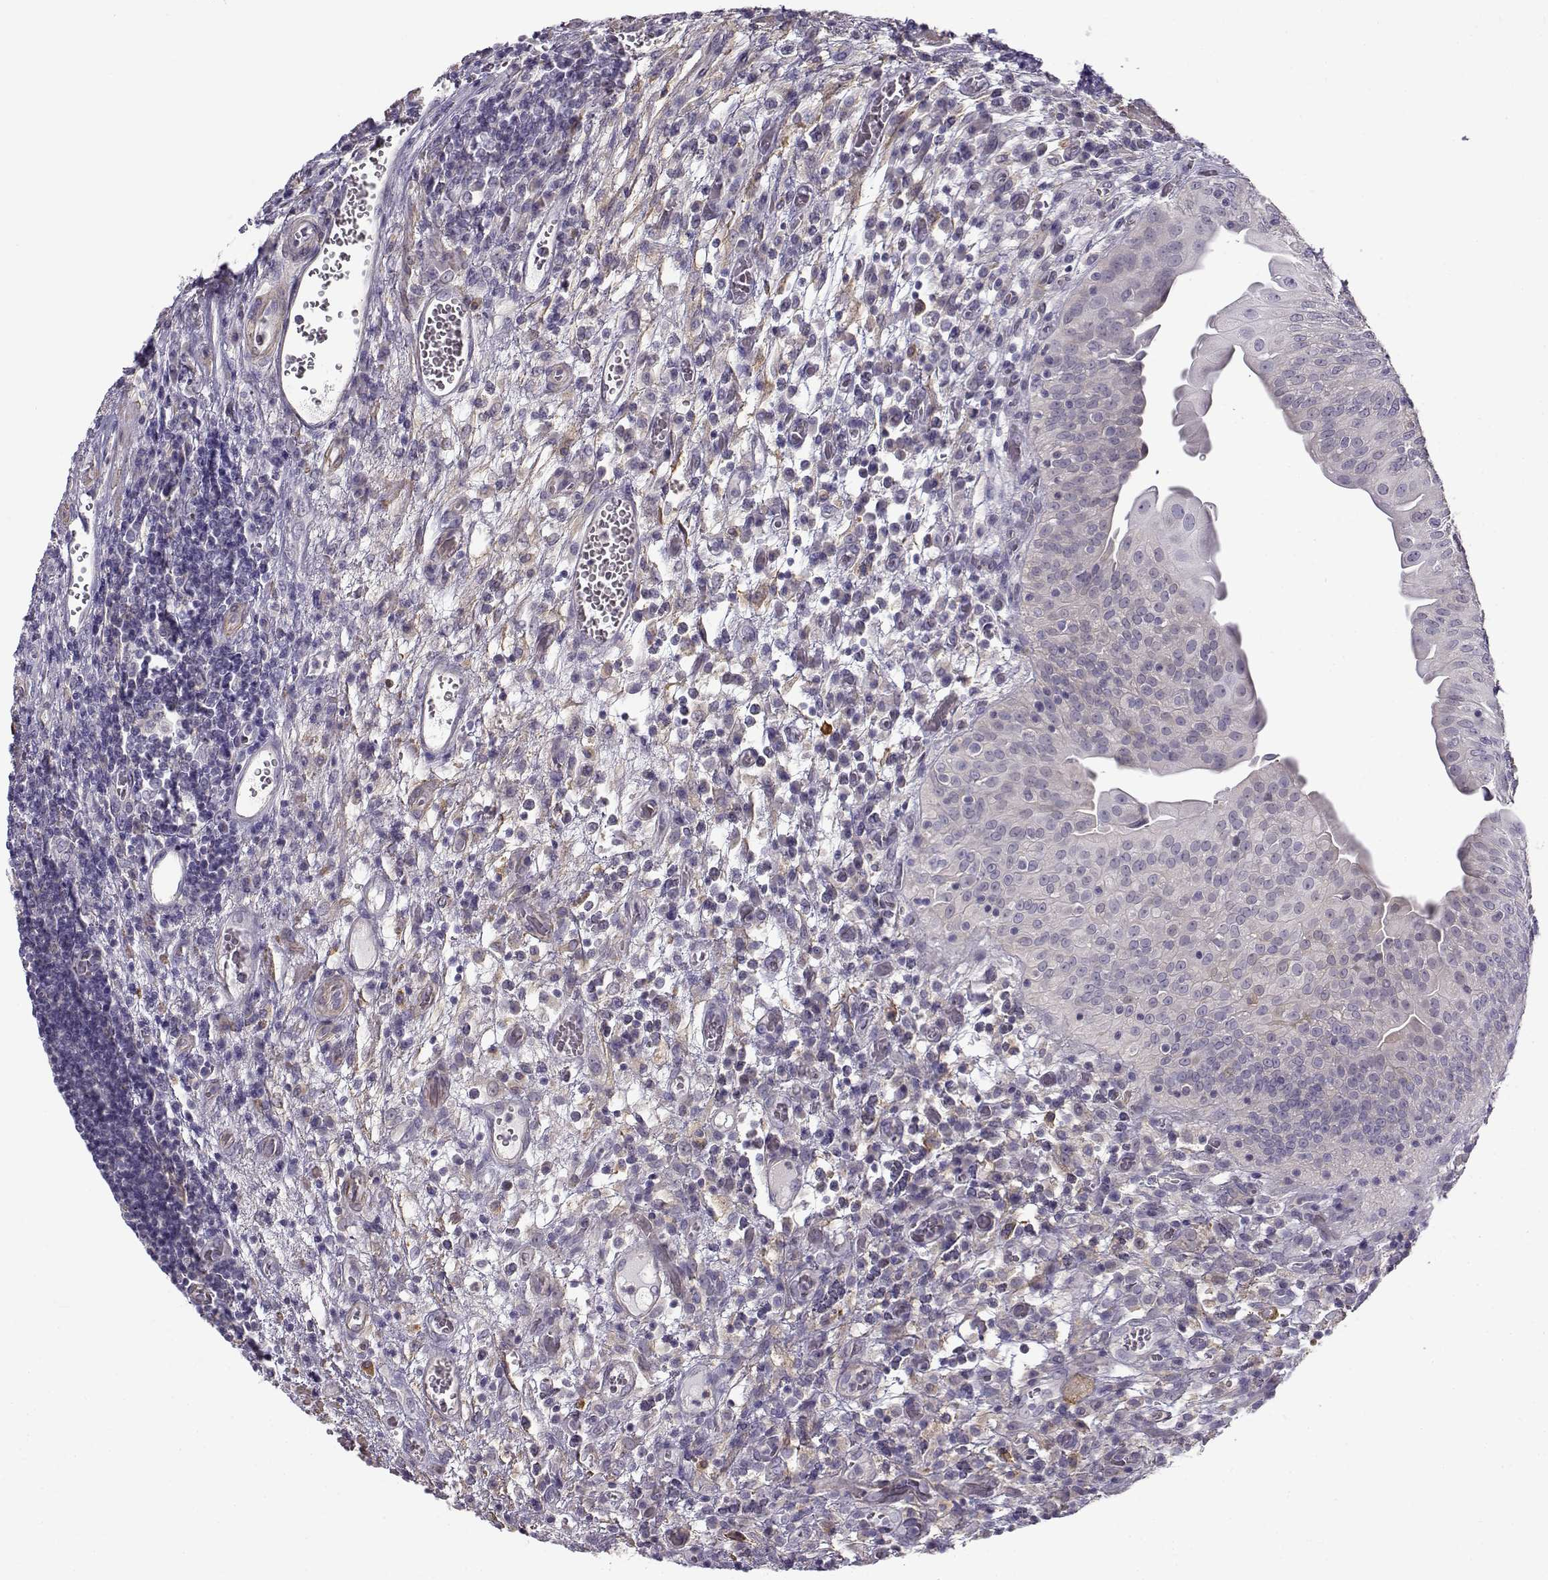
{"staining": {"intensity": "negative", "quantity": "none", "location": "none"}, "tissue": "urothelial cancer", "cell_type": "Tumor cells", "image_type": "cancer", "snomed": [{"axis": "morphology", "description": "Urothelial carcinoma, High grade"}, {"axis": "topography", "description": "Urinary bladder"}], "caption": "Immunohistochemical staining of human high-grade urothelial carcinoma reveals no significant staining in tumor cells.", "gene": "UCP3", "patient": {"sex": "male", "age": 60}}